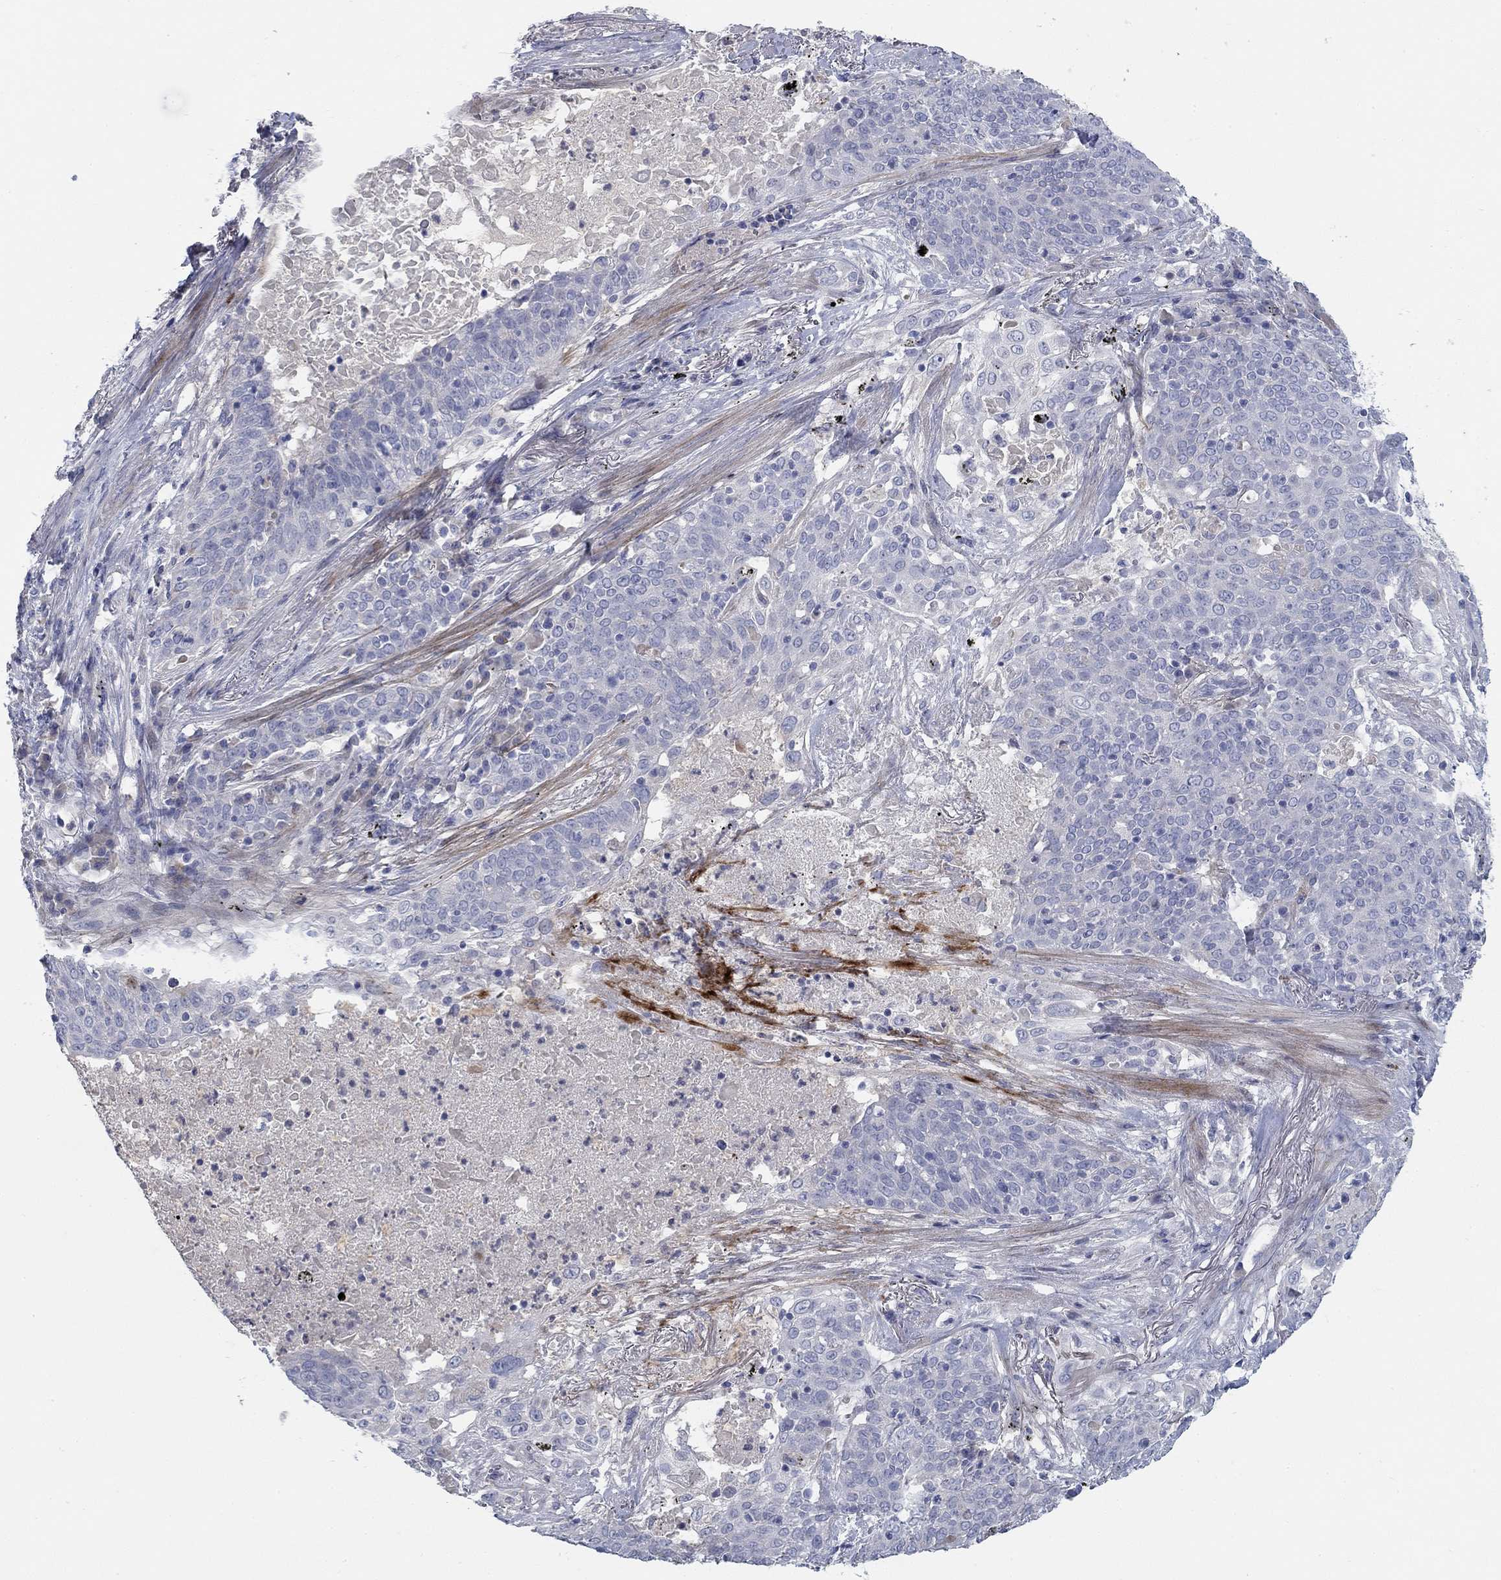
{"staining": {"intensity": "negative", "quantity": "none", "location": "none"}, "tissue": "lung cancer", "cell_type": "Tumor cells", "image_type": "cancer", "snomed": [{"axis": "morphology", "description": "Squamous cell carcinoma, NOS"}, {"axis": "topography", "description": "Lung"}], "caption": "The micrograph displays no significant expression in tumor cells of lung cancer (squamous cell carcinoma).", "gene": "TMEM249", "patient": {"sex": "male", "age": 82}}